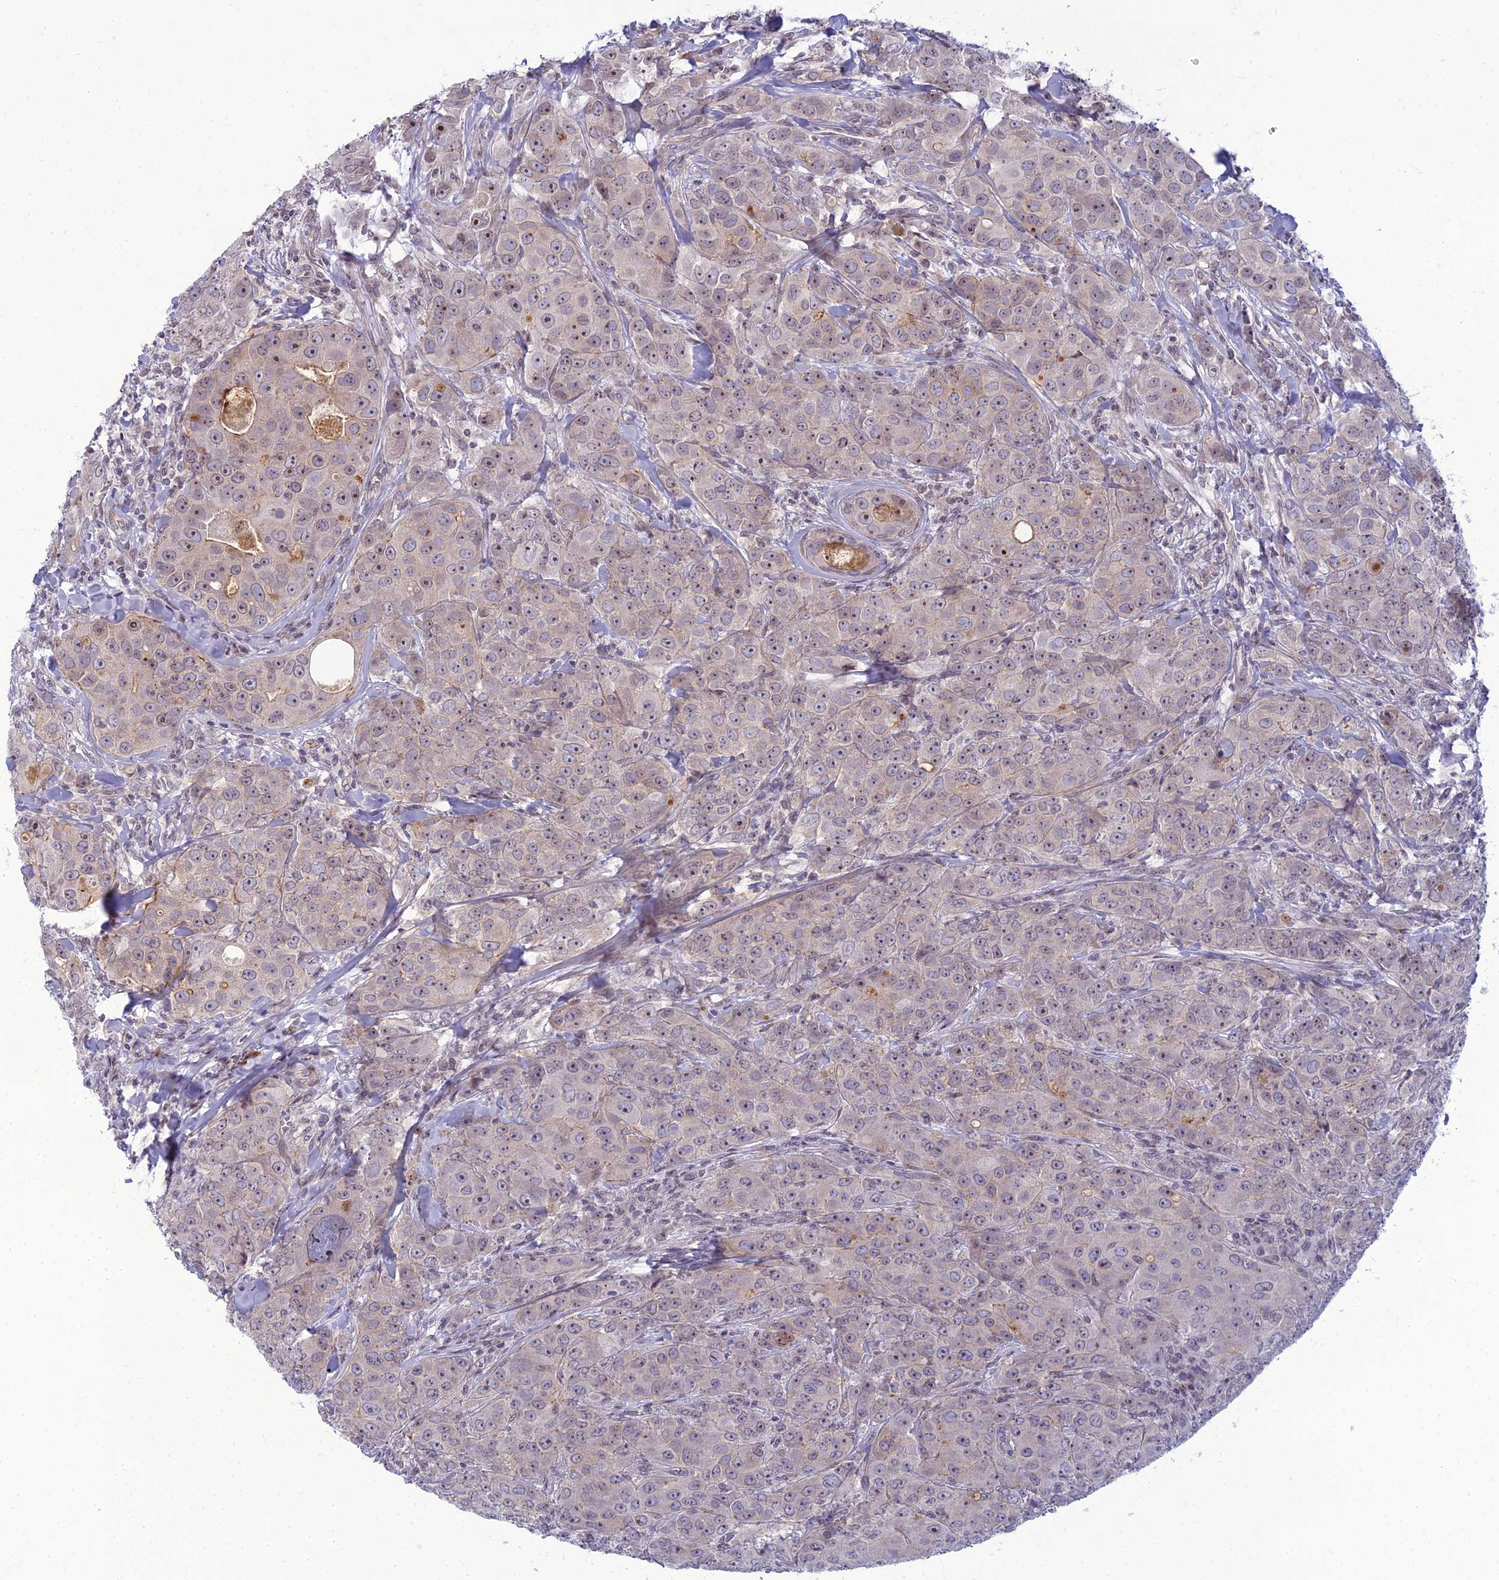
{"staining": {"intensity": "moderate", "quantity": "<25%", "location": "cytoplasmic/membranous,nuclear"}, "tissue": "breast cancer", "cell_type": "Tumor cells", "image_type": "cancer", "snomed": [{"axis": "morphology", "description": "Duct carcinoma"}, {"axis": "topography", "description": "Breast"}], "caption": "Breast intraductal carcinoma stained with a brown dye displays moderate cytoplasmic/membranous and nuclear positive staining in approximately <25% of tumor cells.", "gene": "DTX2", "patient": {"sex": "female", "age": 43}}